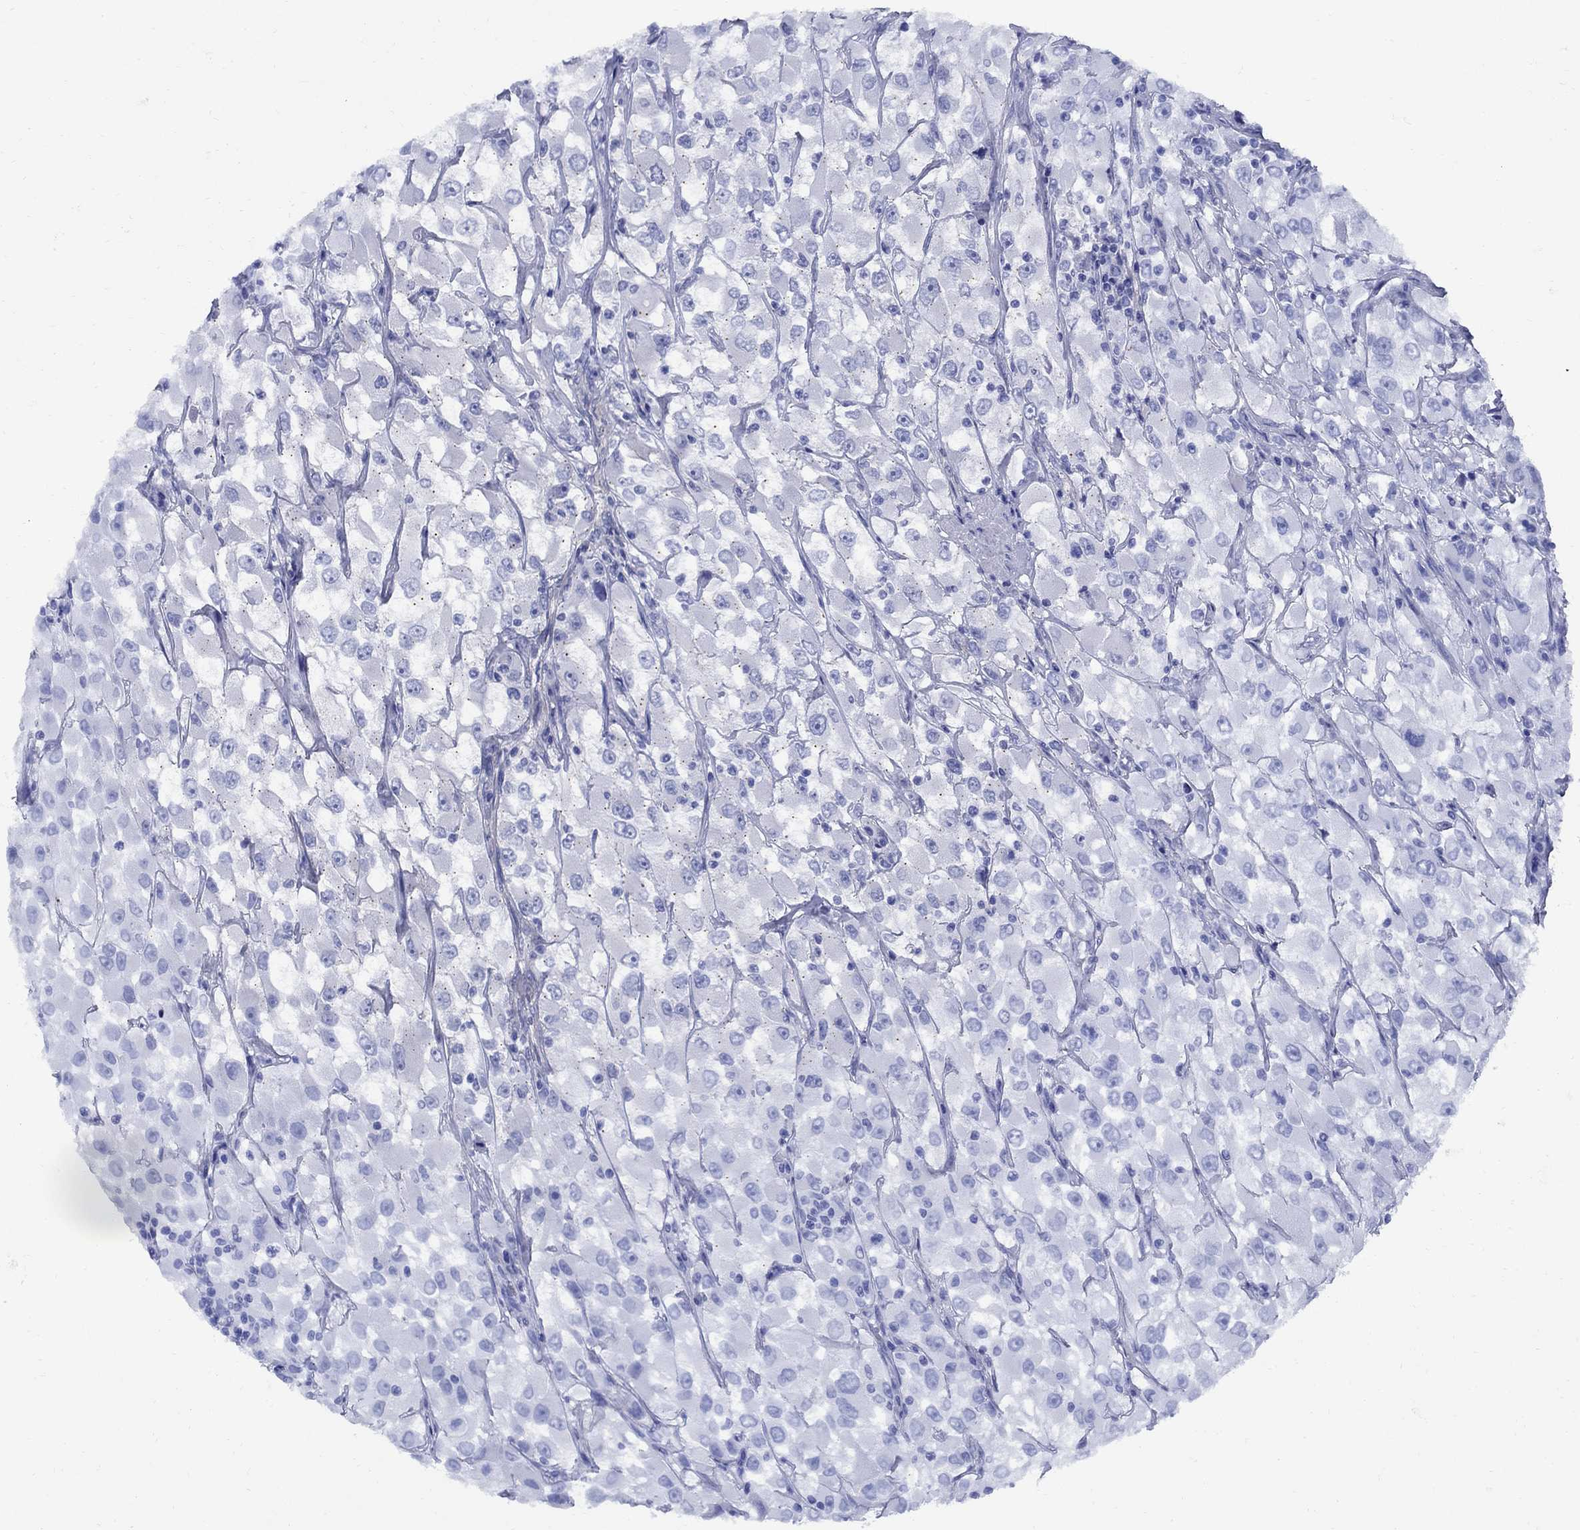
{"staining": {"intensity": "negative", "quantity": "none", "location": "none"}, "tissue": "renal cancer", "cell_type": "Tumor cells", "image_type": "cancer", "snomed": [{"axis": "morphology", "description": "Adenocarcinoma, NOS"}, {"axis": "topography", "description": "Kidney"}], "caption": "A high-resolution histopathology image shows IHC staining of adenocarcinoma (renal), which displays no significant expression in tumor cells.", "gene": "SMCP", "patient": {"sex": "female", "age": 52}}